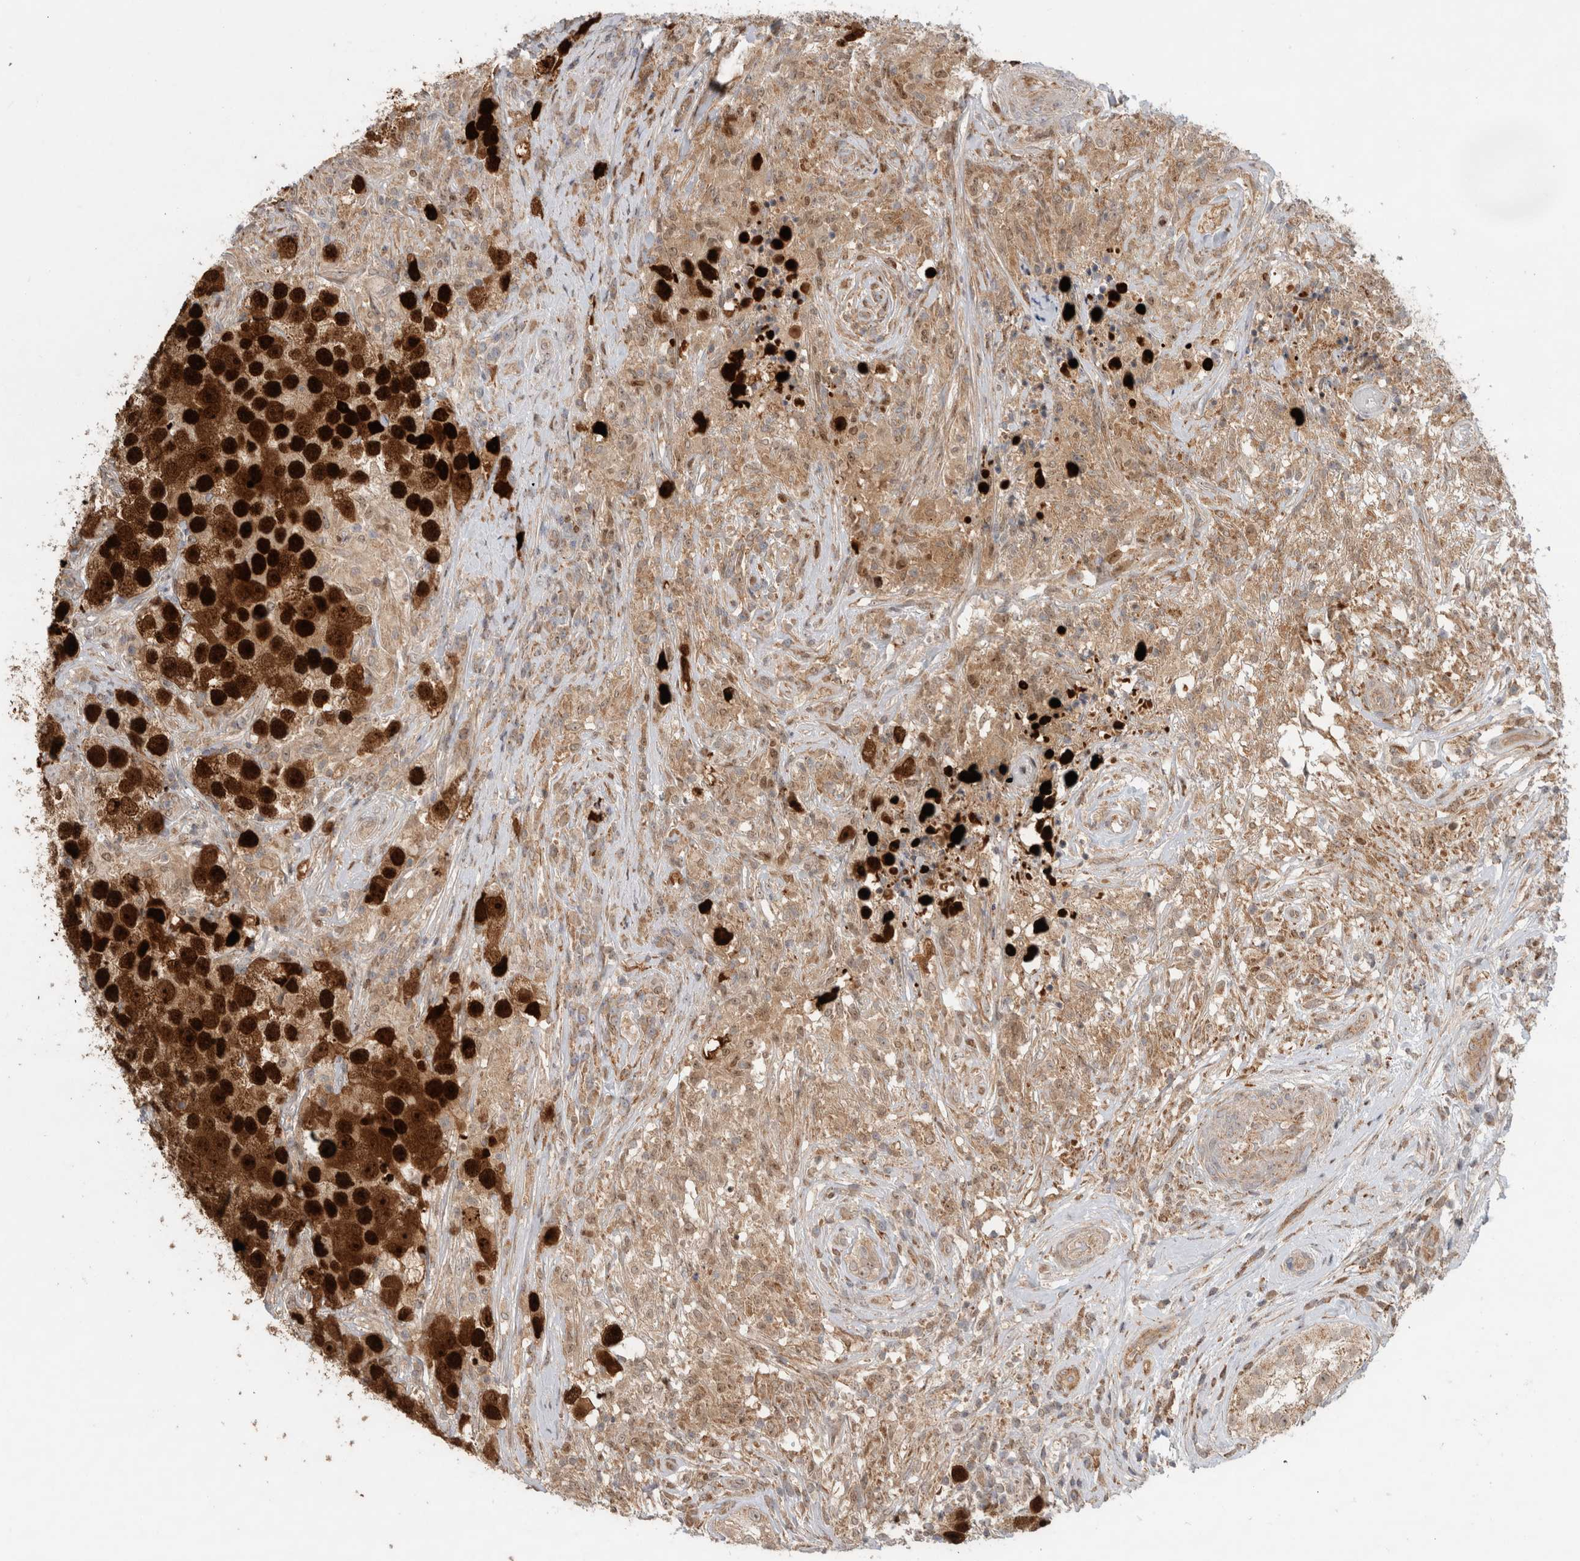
{"staining": {"intensity": "strong", "quantity": ">75%", "location": "cytoplasmic/membranous,nuclear"}, "tissue": "testis cancer", "cell_type": "Tumor cells", "image_type": "cancer", "snomed": [{"axis": "morphology", "description": "Seminoma, NOS"}, {"axis": "topography", "description": "Testis"}], "caption": "Immunohistochemical staining of testis cancer displays high levels of strong cytoplasmic/membranous and nuclear staining in about >75% of tumor cells.", "gene": "INSRR", "patient": {"sex": "male", "age": 49}}